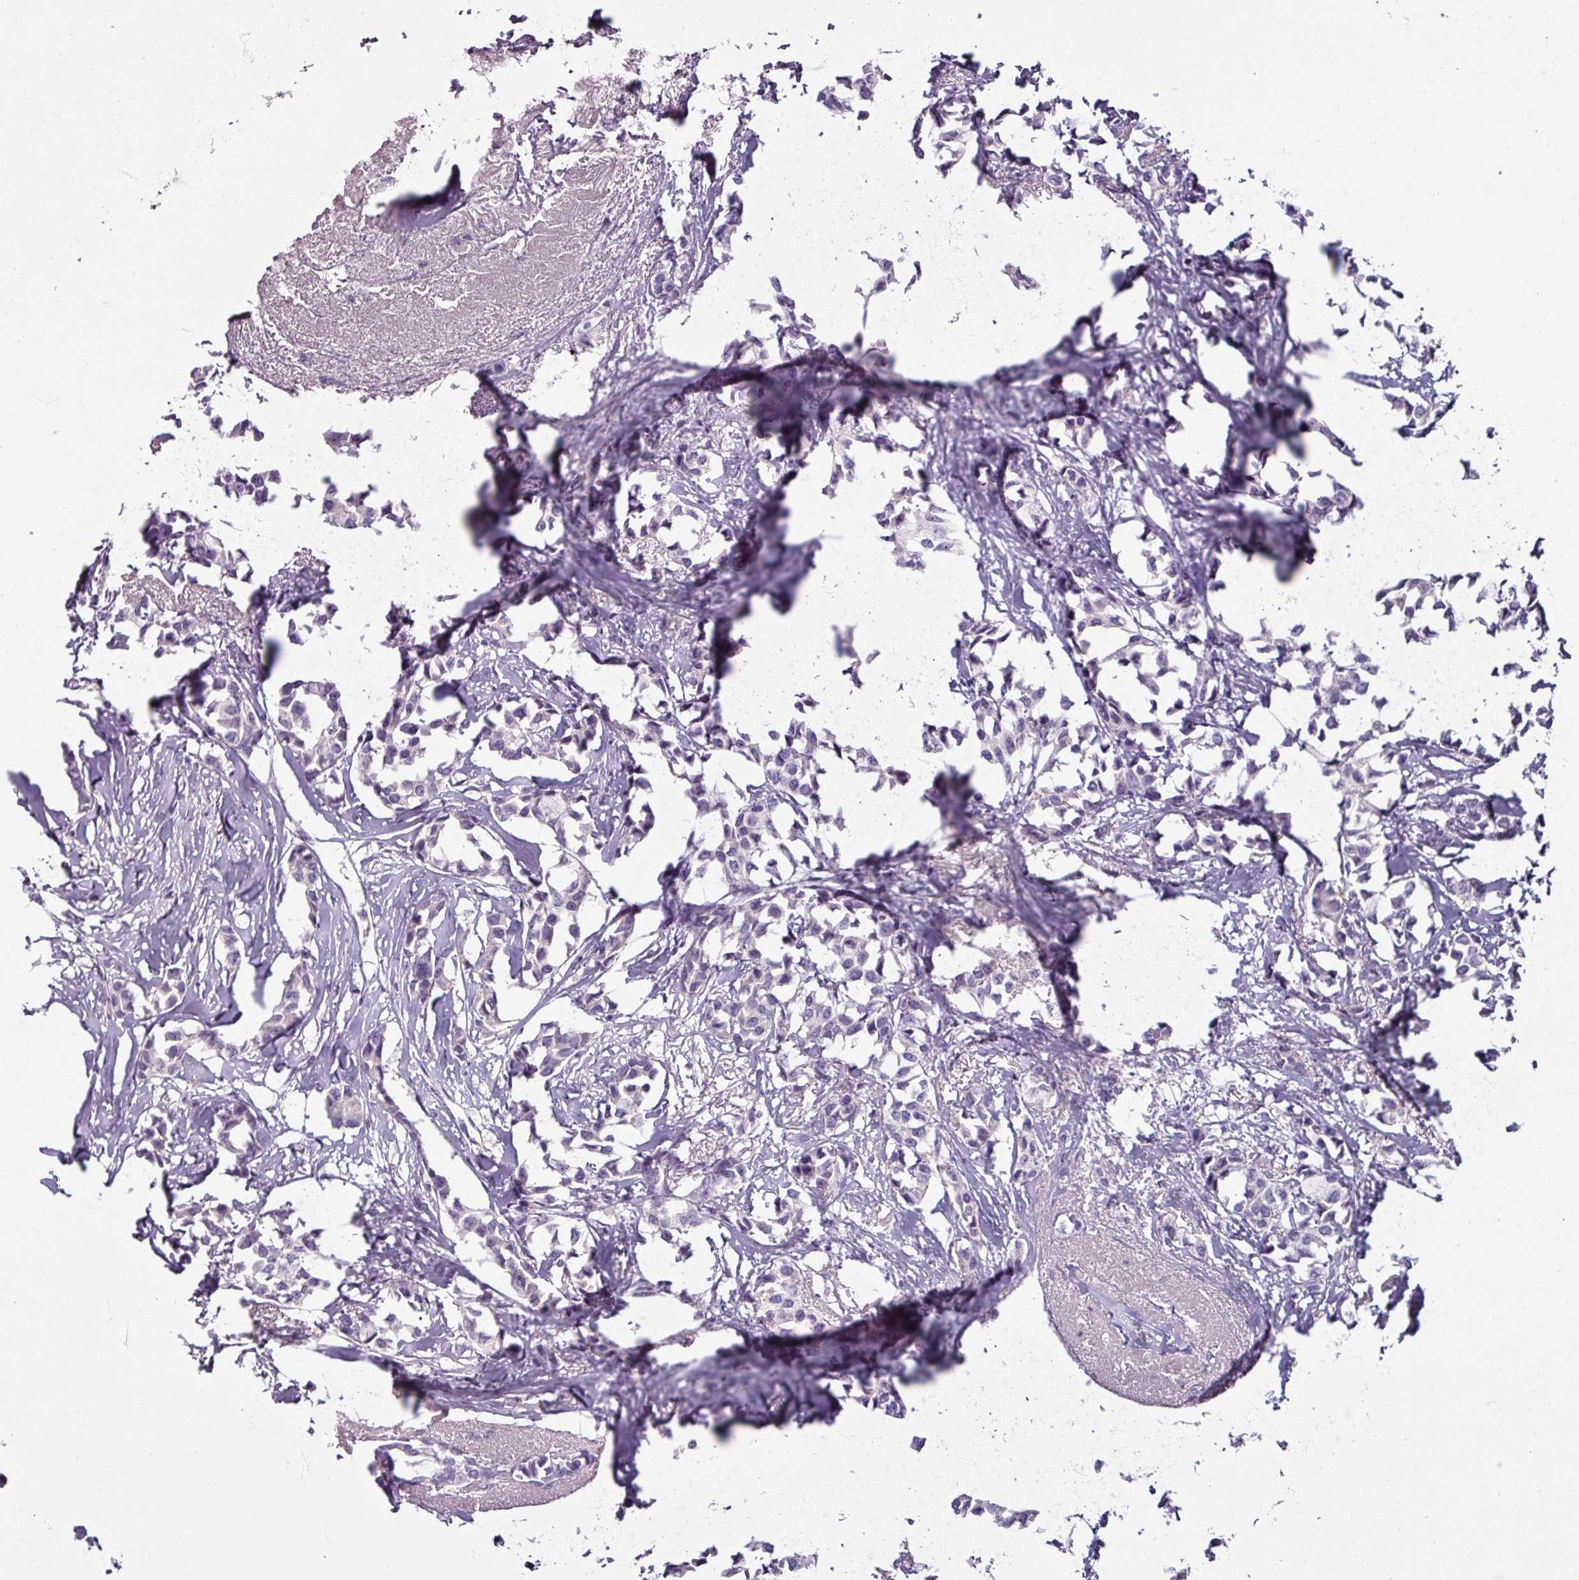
{"staining": {"intensity": "negative", "quantity": "none", "location": "none"}, "tissue": "breast cancer", "cell_type": "Tumor cells", "image_type": "cancer", "snomed": [{"axis": "morphology", "description": "Duct carcinoma"}, {"axis": "topography", "description": "Breast"}], "caption": "Immunohistochemical staining of breast cancer exhibits no significant positivity in tumor cells.", "gene": "SMIM11", "patient": {"sex": "female", "age": 73}}